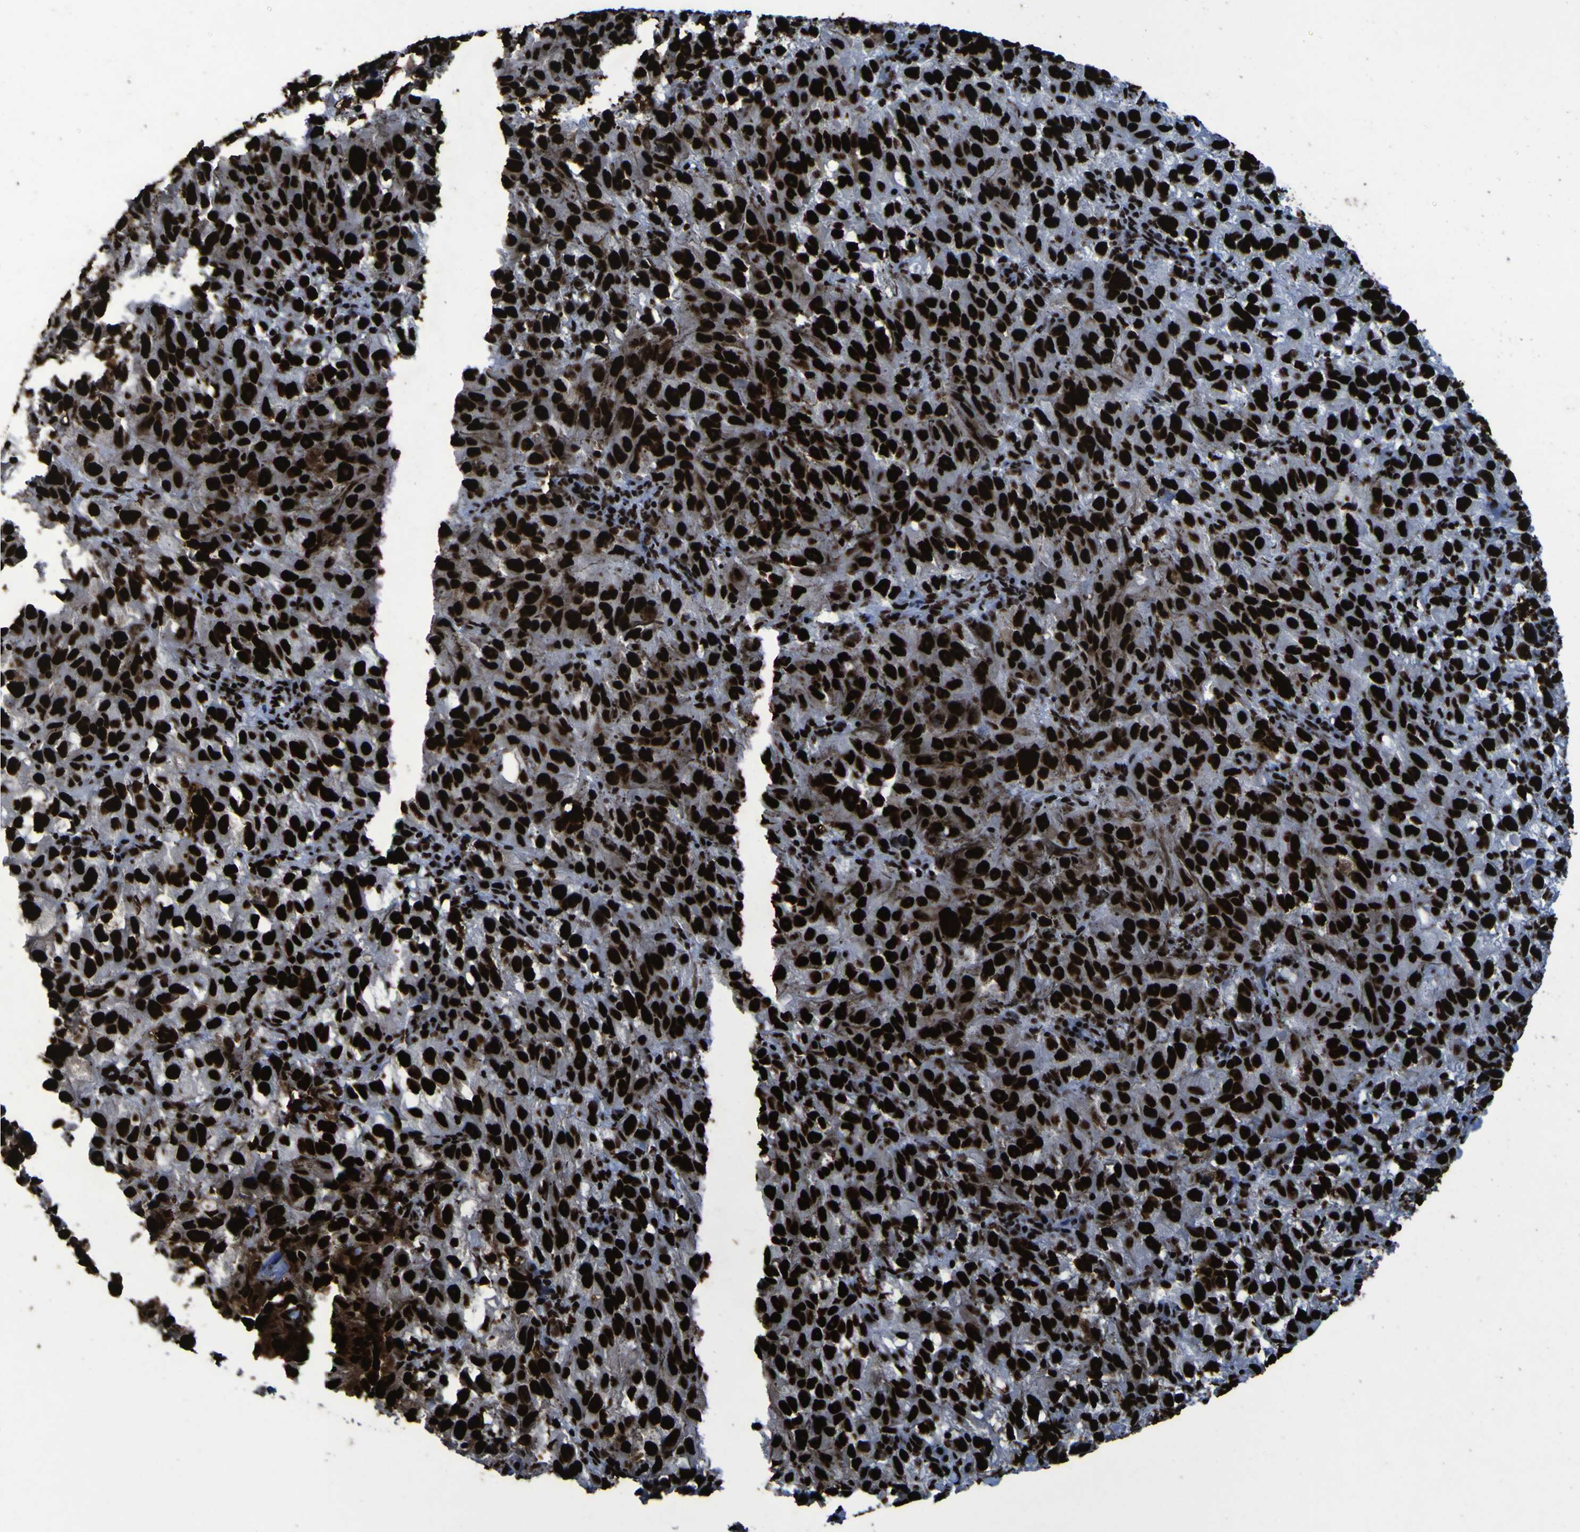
{"staining": {"intensity": "strong", "quantity": ">75%", "location": "nuclear"}, "tissue": "melanoma", "cell_type": "Tumor cells", "image_type": "cancer", "snomed": [{"axis": "morphology", "description": "Malignant melanoma, NOS"}, {"axis": "topography", "description": "Skin"}], "caption": "A histopathology image showing strong nuclear staining in about >75% of tumor cells in melanoma, as visualized by brown immunohistochemical staining.", "gene": "NPM1", "patient": {"sex": "female", "age": 104}}